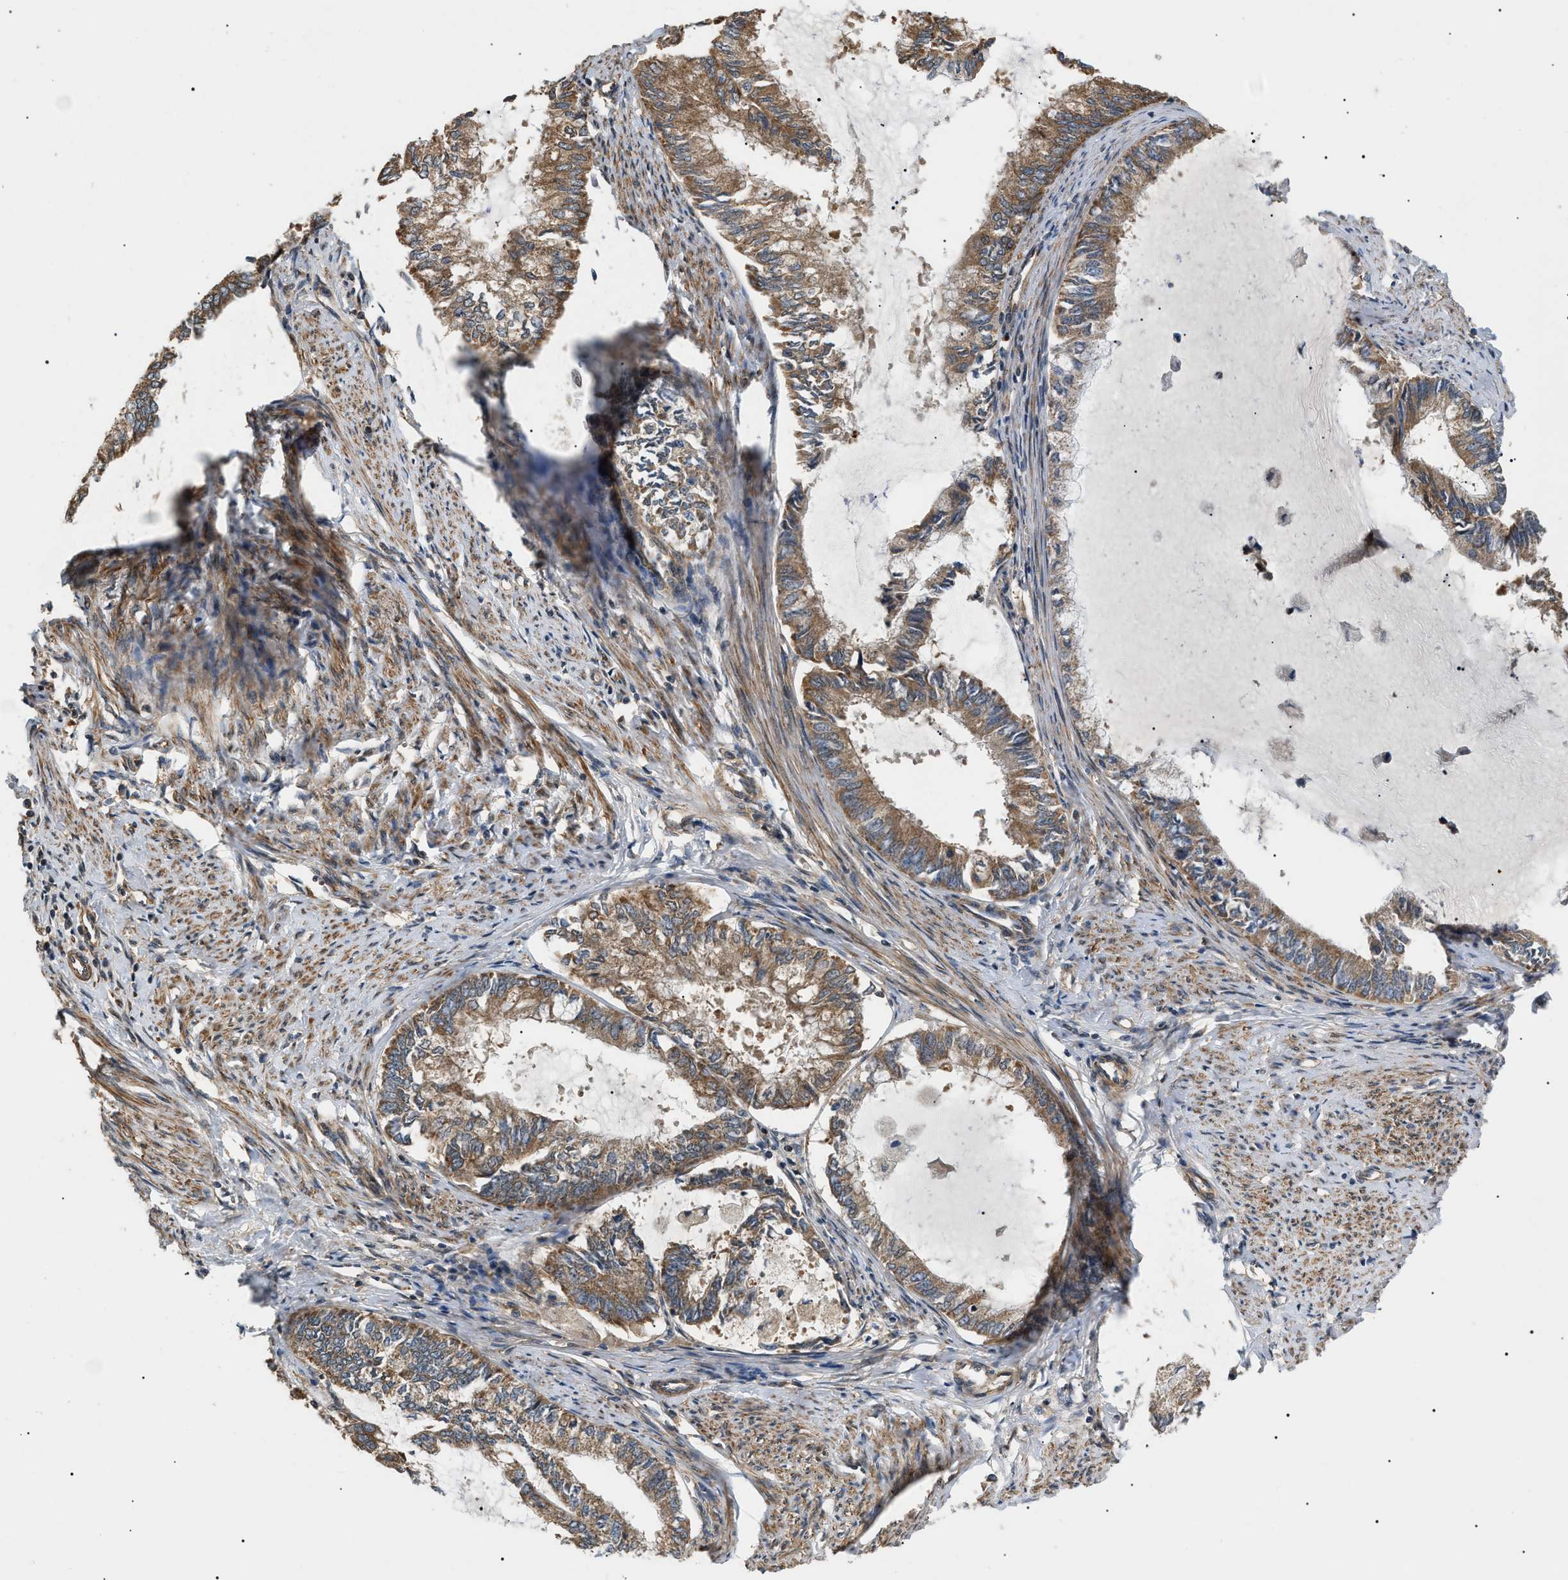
{"staining": {"intensity": "moderate", "quantity": ">75%", "location": "cytoplasmic/membranous"}, "tissue": "endometrial cancer", "cell_type": "Tumor cells", "image_type": "cancer", "snomed": [{"axis": "morphology", "description": "Adenocarcinoma, NOS"}, {"axis": "topography", "description": "Endometrium"}], "caption": "Tumor cells demonstrate medium levels of moderate cytoplasmic/membranous expression in about >75% of cells in endometrial adenocarcinoma.", "gene": "PPM1B", "patient": {"sex": "female", "age": 86}}